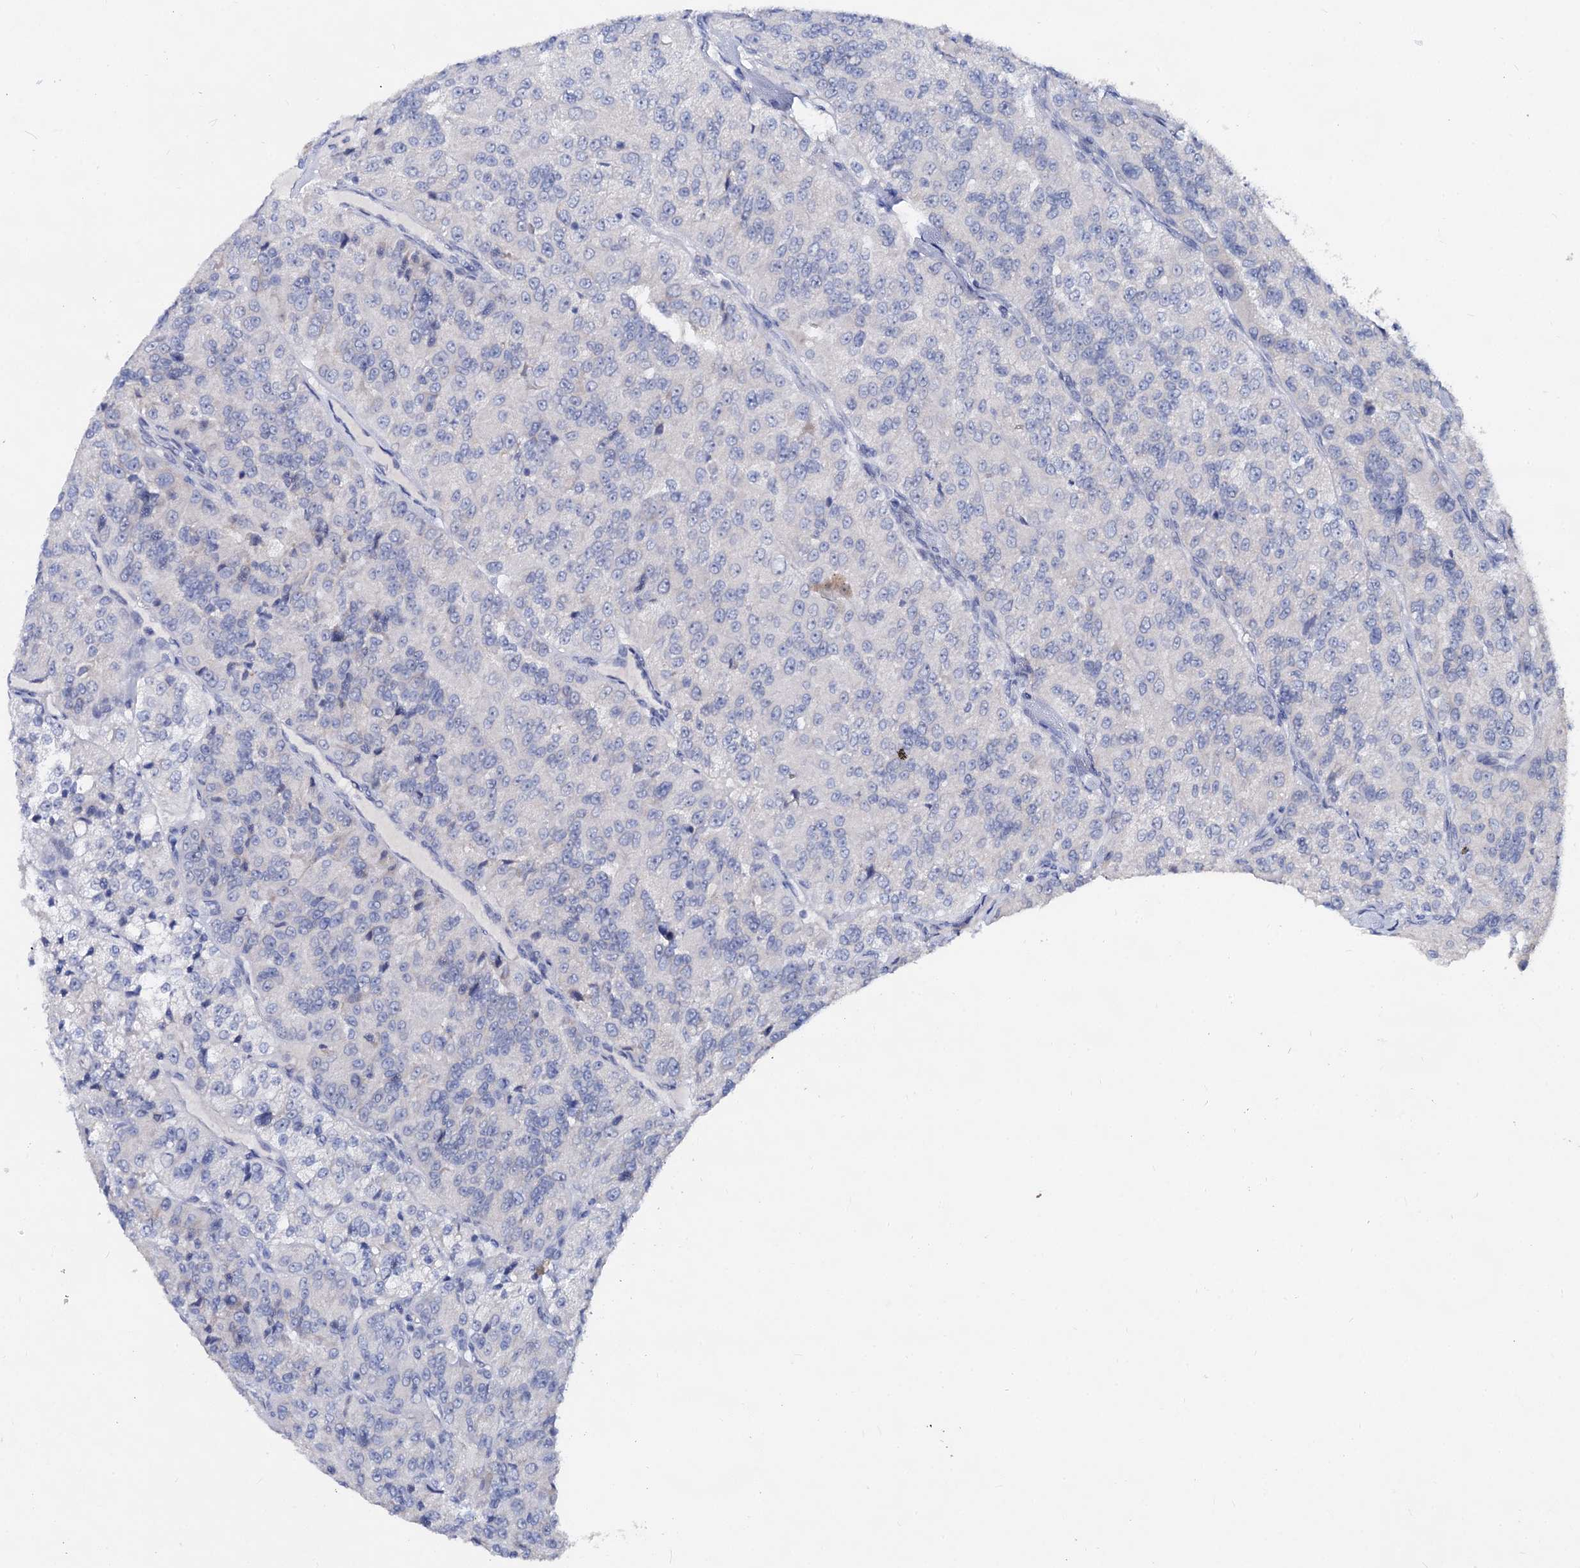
{"staining": {"intensity": "negative", "quantity": "none", "location": "none"}, "tissue": "renal cancer", "cell_type": "Tumor cells", "image_type": "cancer", "snomed": [{"axis": "morphology", "description": "Adenocarcinoma, NOS"}, {"axis": "topography", "description": "Kidney"}], "caption": "DAB immunohistochemical staining of adenocarcinoma (renal) shows no significant staining in tumor cells.", "gene": "CAPRIN2", "patient": {"sex": "female", "age": 63}}